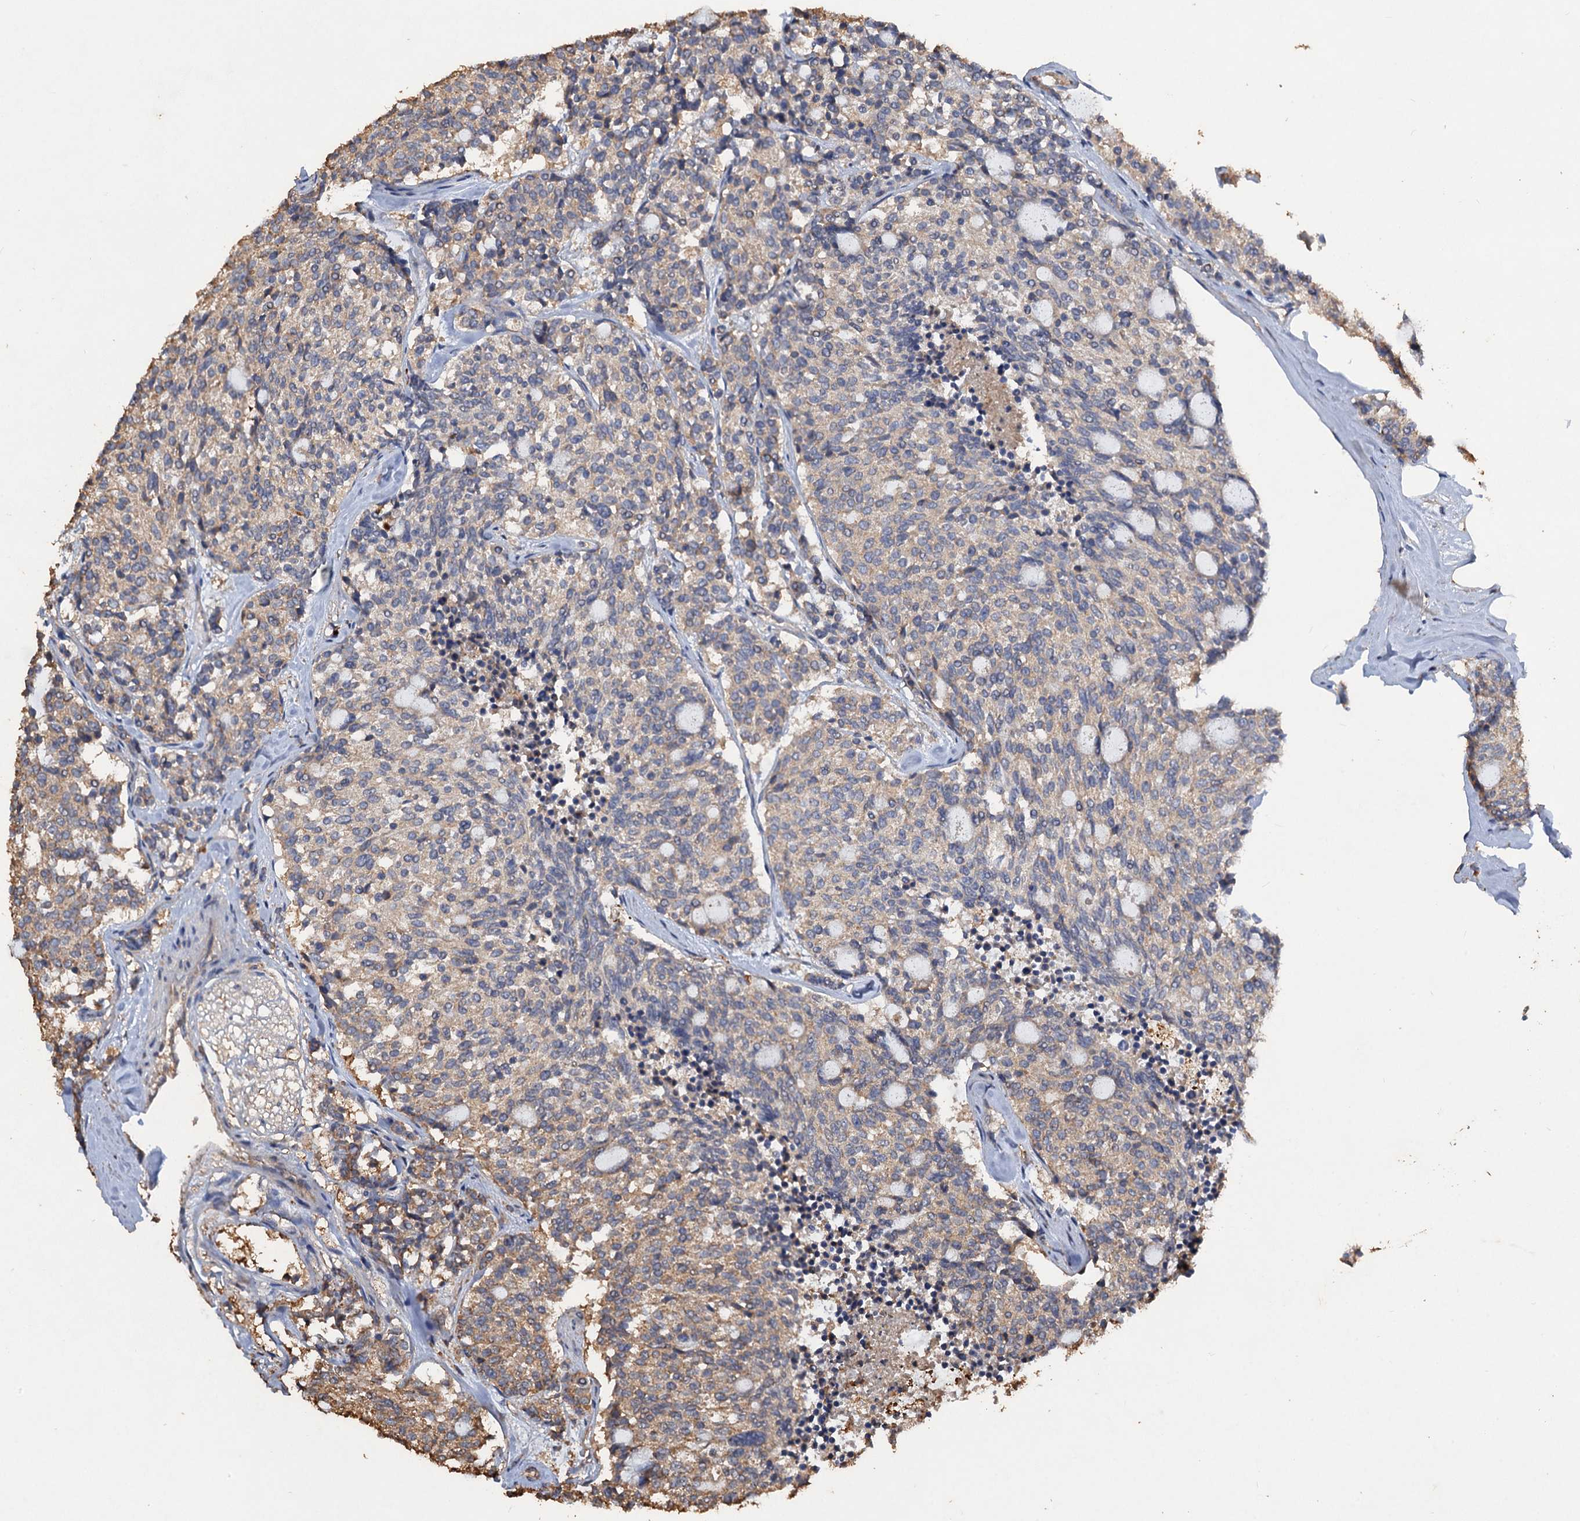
{"staining": {"intensity": "weak", "quantity": "25%-75%", "location": "cytoplasmic/membranous"}, "tissue": "carcinoid", "cell_type": "Tumor cells", "image_type": "cancer", "snomed": [{"axis": "morphology", "description": "Carcinoid, malignant, NOS"}, {"axis": "topography", "description": "Pancreas"}], "caption": "Immunohistochemical staining of human malignant carcinoid exhibits low levels of weak cytoplasmic/membranous staining in approximately 25%-75% of tumor cells.", "gene": "SCUBE3", "patient": {"sex": "female", "age": 54}}